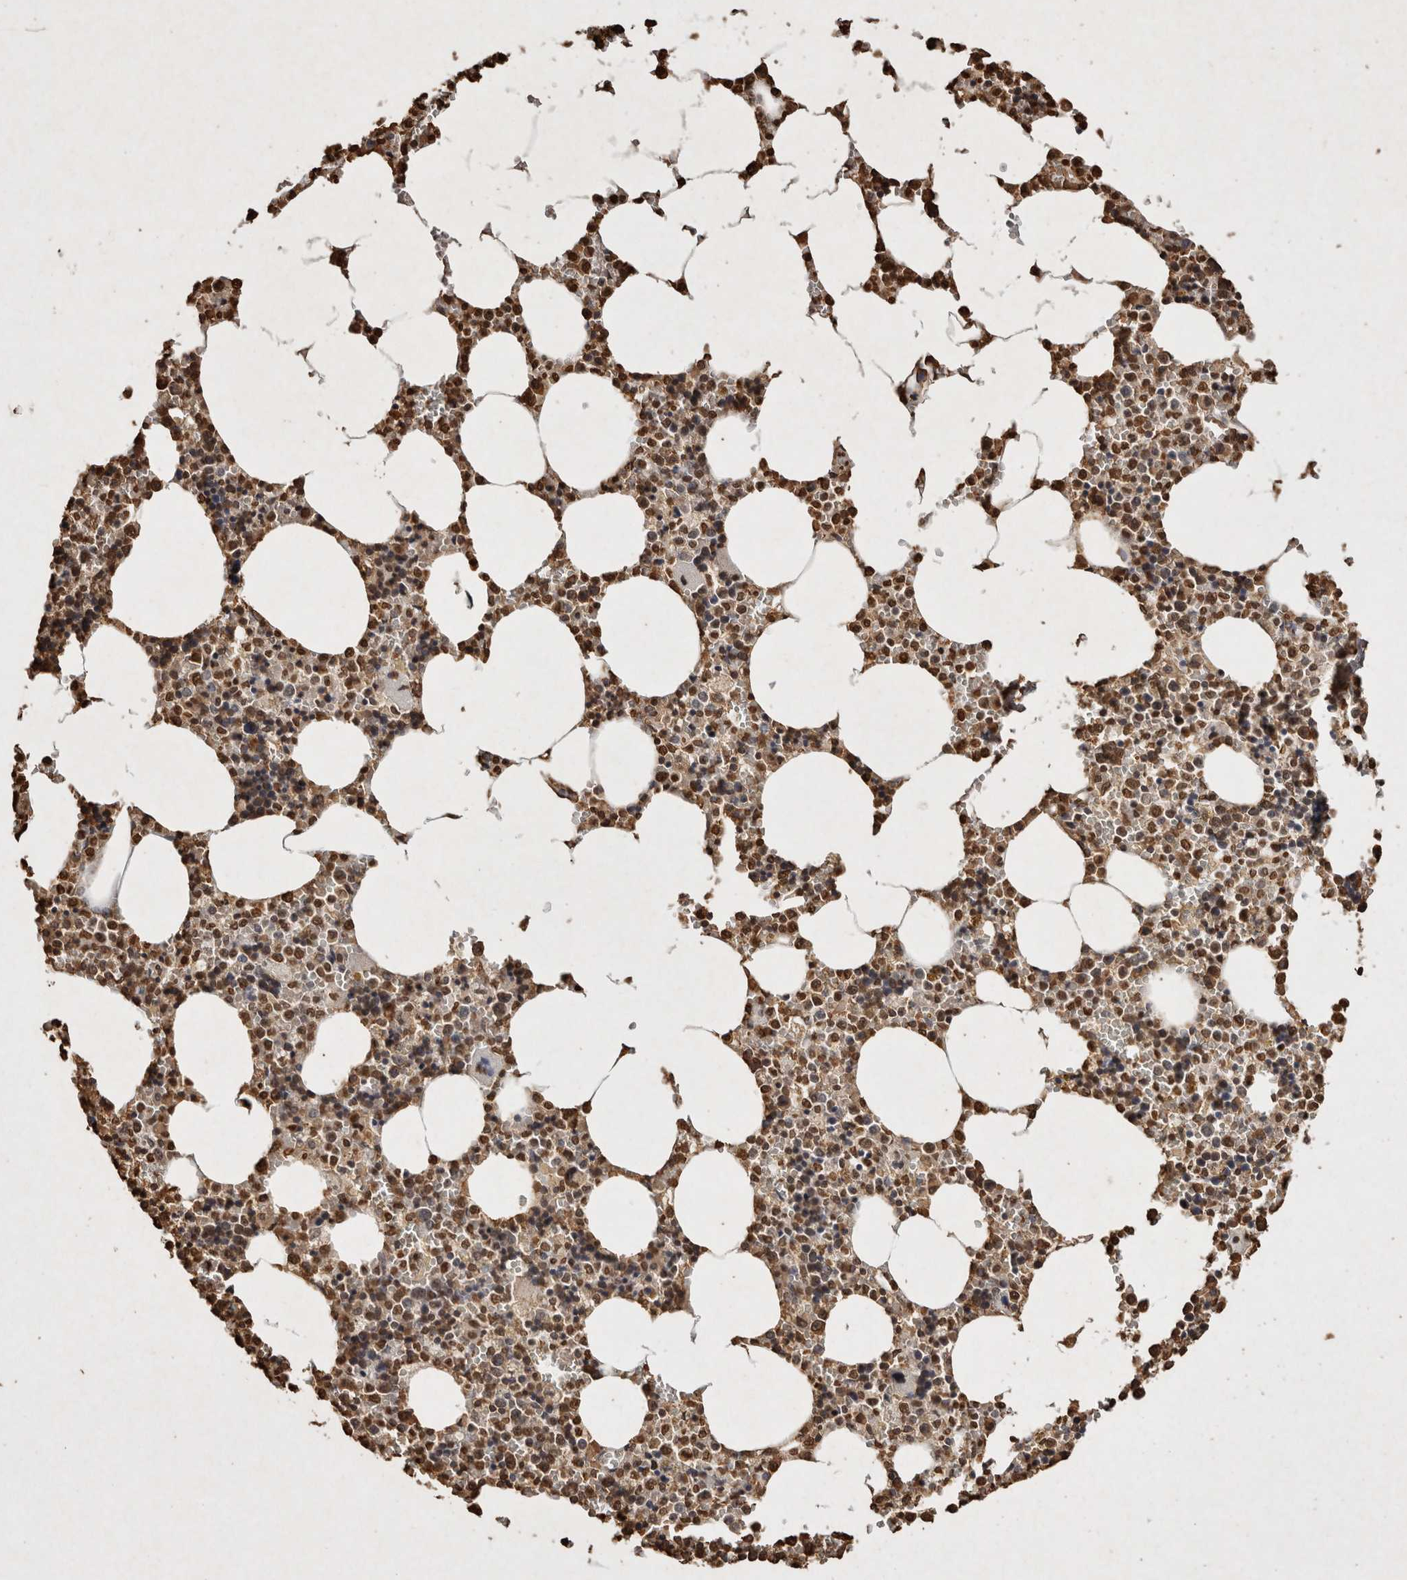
{"staining": {"intensity": "strong", "quantity": ">75%", "location": "nuclear"}, "tissue": "bone marrow", "cell_type": "Hematopoietic cells", "image_type": "normal", "snomed": [{"axis": "morphology", "description": "Normal tissue, NOS"}, {"axis": "topography", "description": "Bone marrow"}], "caption": "DAB immunohistochemical staining of benign human bone marrow shows strong nuclear protein staining in about >75% of hematopoietic cells.", "gene": "FSTL3", "patient": {"sex": "male", "age": 70}}